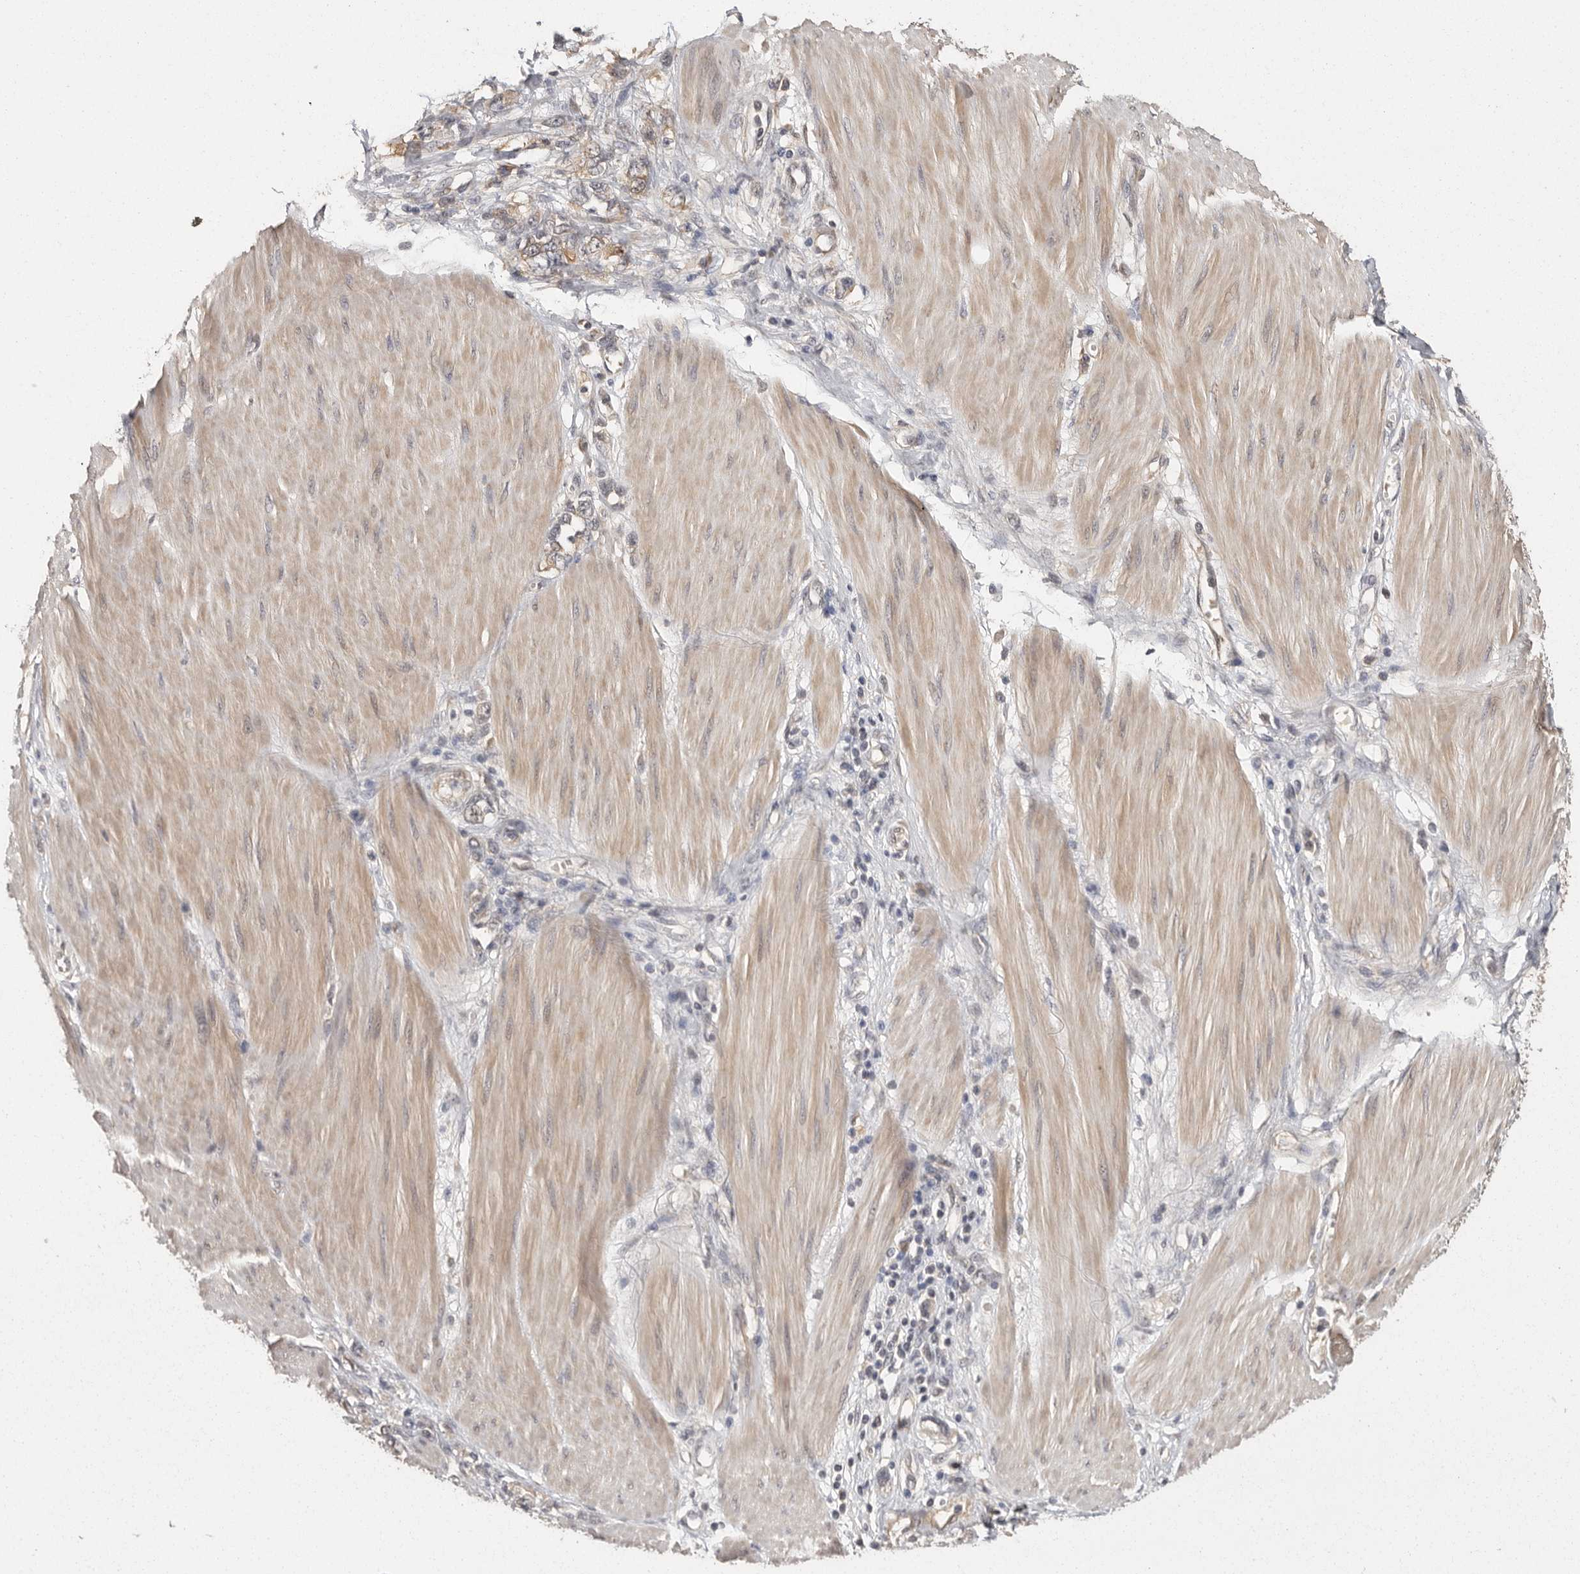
{"staining": {"intensity": "weak", "quantity": "<25%", "location": "cytoplasmic/membranous"}, "tissue": "stomach cancer", "cell_type": "Tumor cells", "image_type": "cancer", "snomed": [{"axis": "morphology", "description": "Adenocarcinoma, NOS"}, {"axis": "topography", "description": "Stomach"}], "caption": "Protein analysis of stomach cancer displays no significant staining in tumor cells.", "gene": "BAIAP2", "patient": {"sex": "female", "age": 76}}